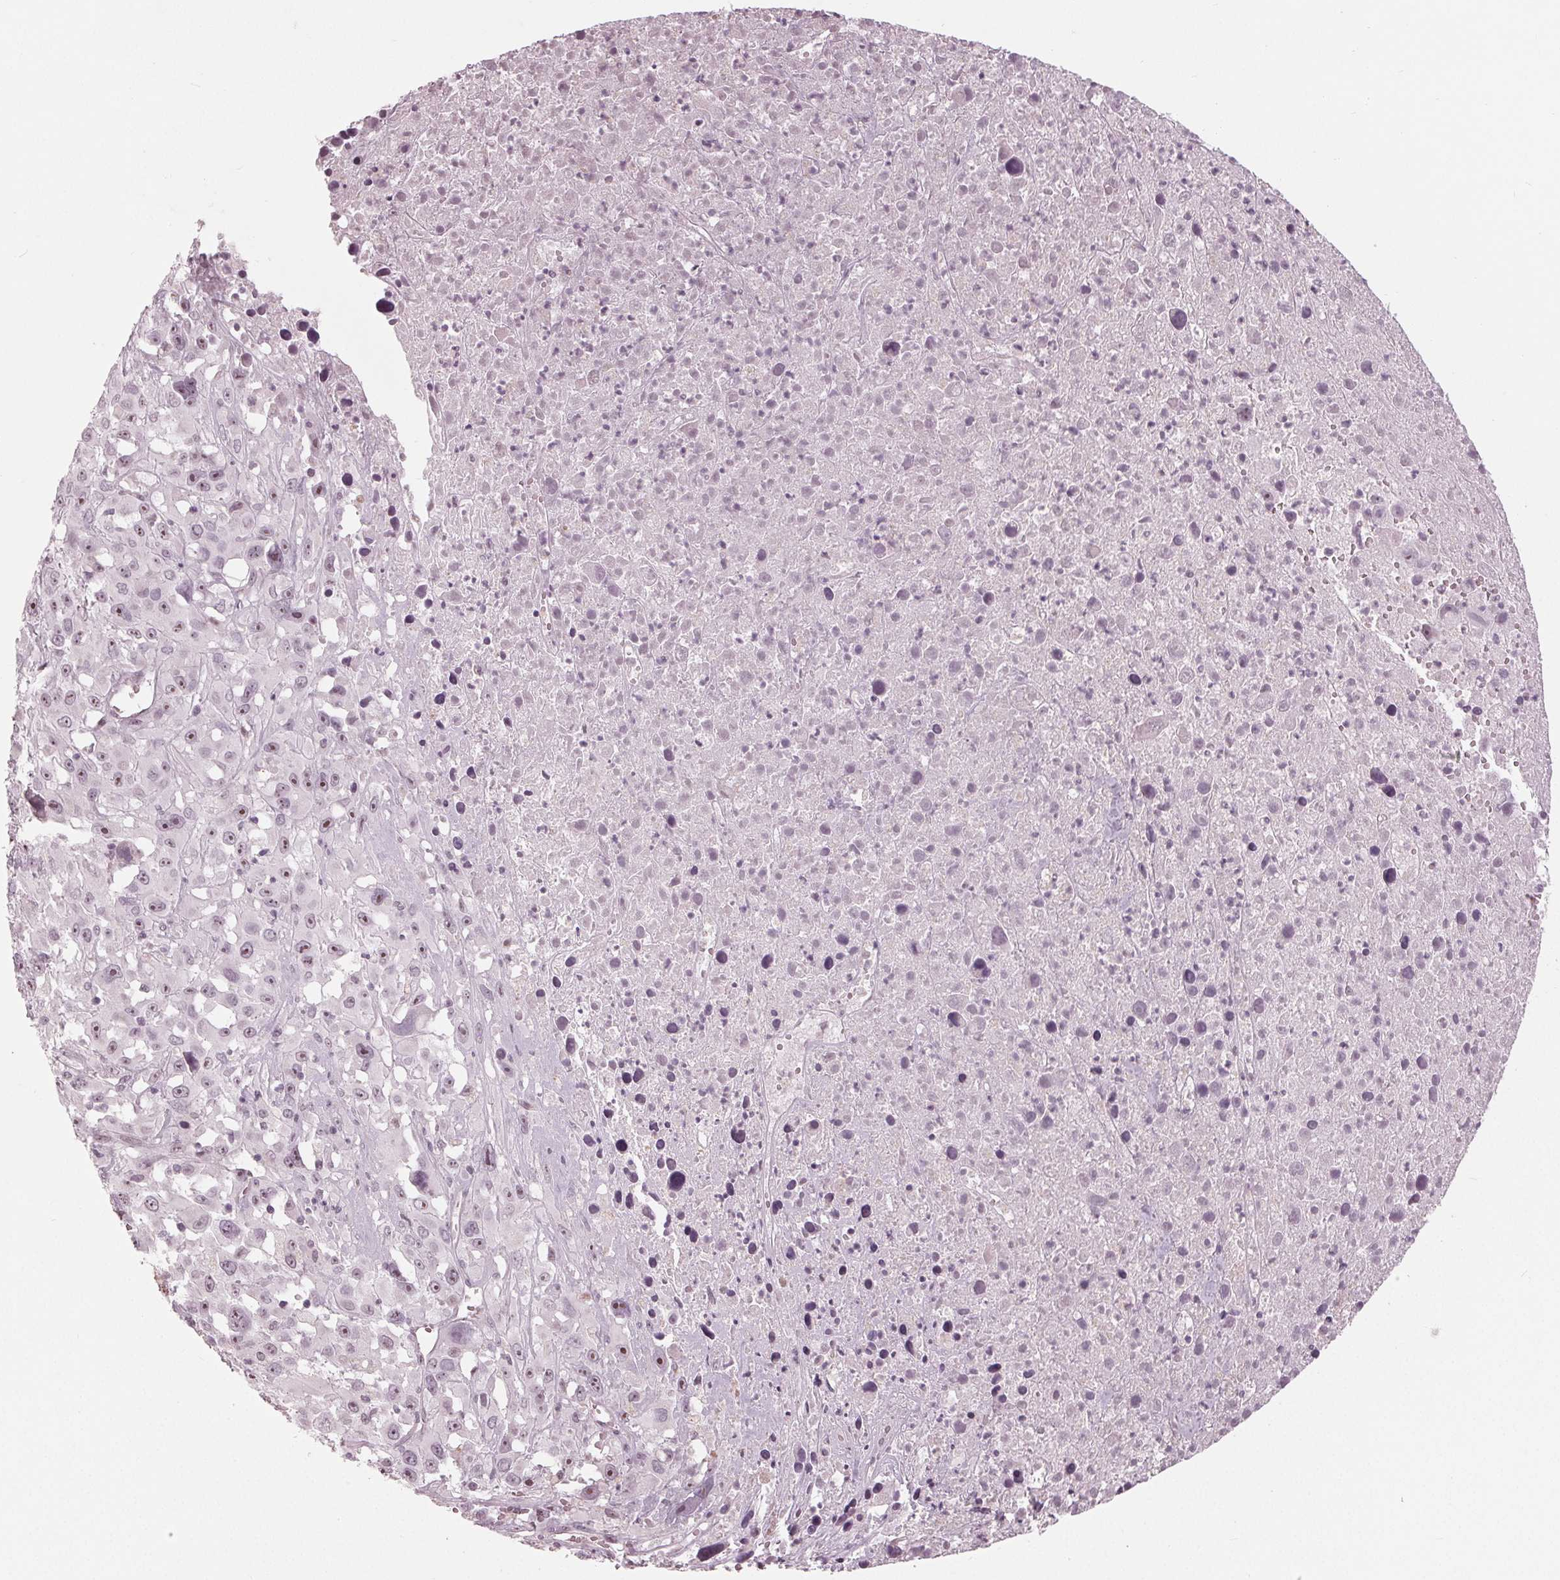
{"staining": {"intensity": "moderate", "quantity": "<25%", "location": "nuclear"}, "tissue": "melanoma", "cell_type": "Tumor cells", "image_type": "cancer", "snomed": [{"axis": "morphology", "description": "Malignant melanoma, Metastatic site"}, {"axis": "topography", "description": "Soft tissue"}], "caption": "There is low levels of moderate nuclear staining in tumor cells of melanoma, as demonstrated by immunohistochemical staining (brown color).", "gene": "ADPRHL1", "patient": {"sex": "male", "age": 50}}